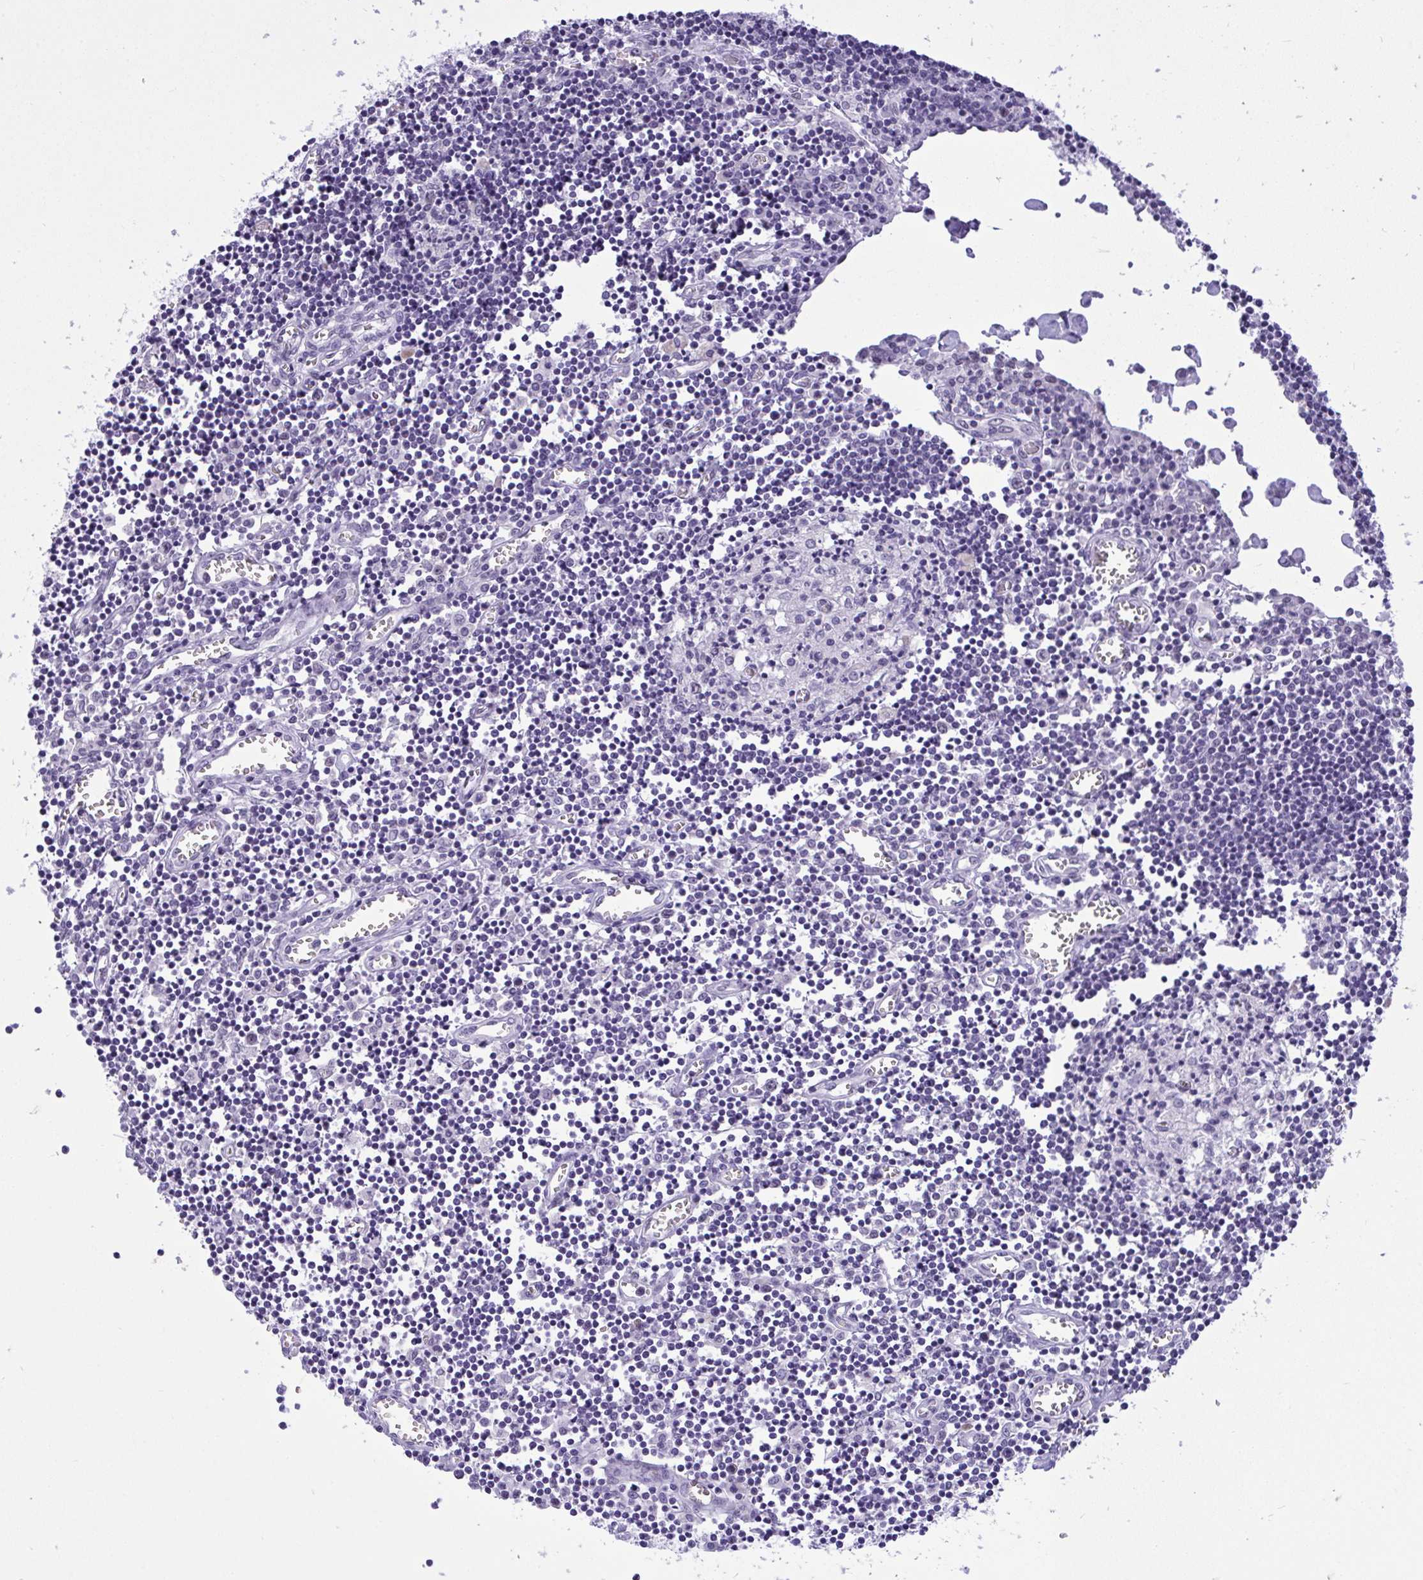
{"staining": {"intensity": "negative", "quantity": "none", "location": "none"}, "tissue": "lymph node", "cell_type": "Germinal center cells", "image_type": "normal", "snomed": [{"axis": "morphology", "description": "Normal tissue, NOS"}, {"axis": "topography", "description": "Lymph node"}], "caption": "DAB immunohistochemical staining of unremarkable human lymph node shows no significant staining in germinal center cells.", "gene": "TEAD4", "patient": {"sex": "male", "age": 66}}